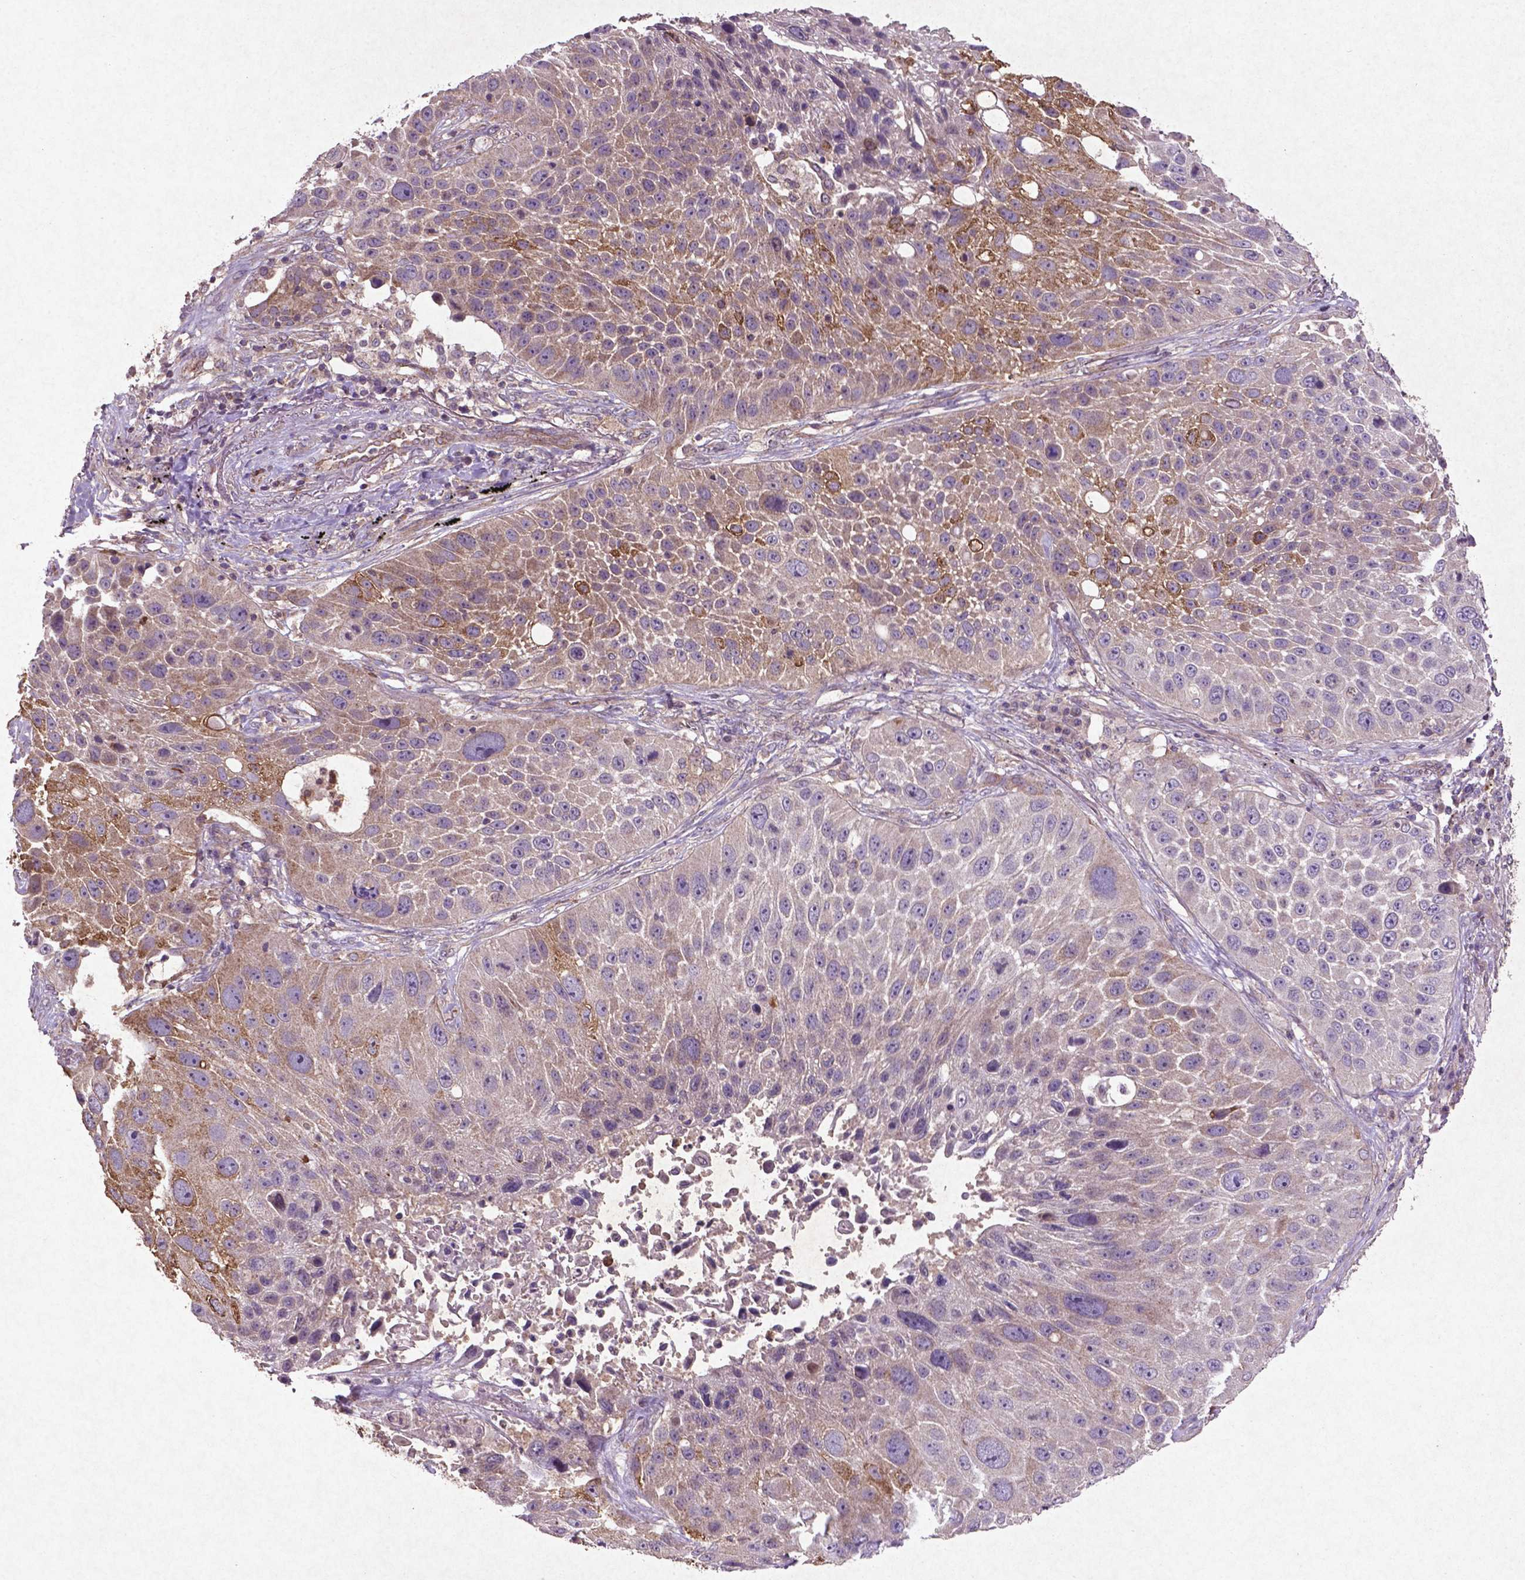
{"staining": {"intensity": "moderate", "quantity": "<25%", "location": "cytoplasmic/membranous"}, "tissue": "lung cancer", "cell_type": "Tumor cells", "image_type": "cancer", "snomed": [{"axis": "morphology", "description": "Normal morphology"}, {"axis": "morphology", "description": "Squamous cell carcinoma, NOS"}, {"axis": "topography", "description": "Lymph node"}, {"axis": "topography", "description": "Lung"}], "caption": "Human lung cancer stained with a brown dye displays moderate cytoplasmic/membranous positive expression in approximately <25% of tumor cells.", "gene": "MTOR", "patient": {"sex": "male", "age": 67}}